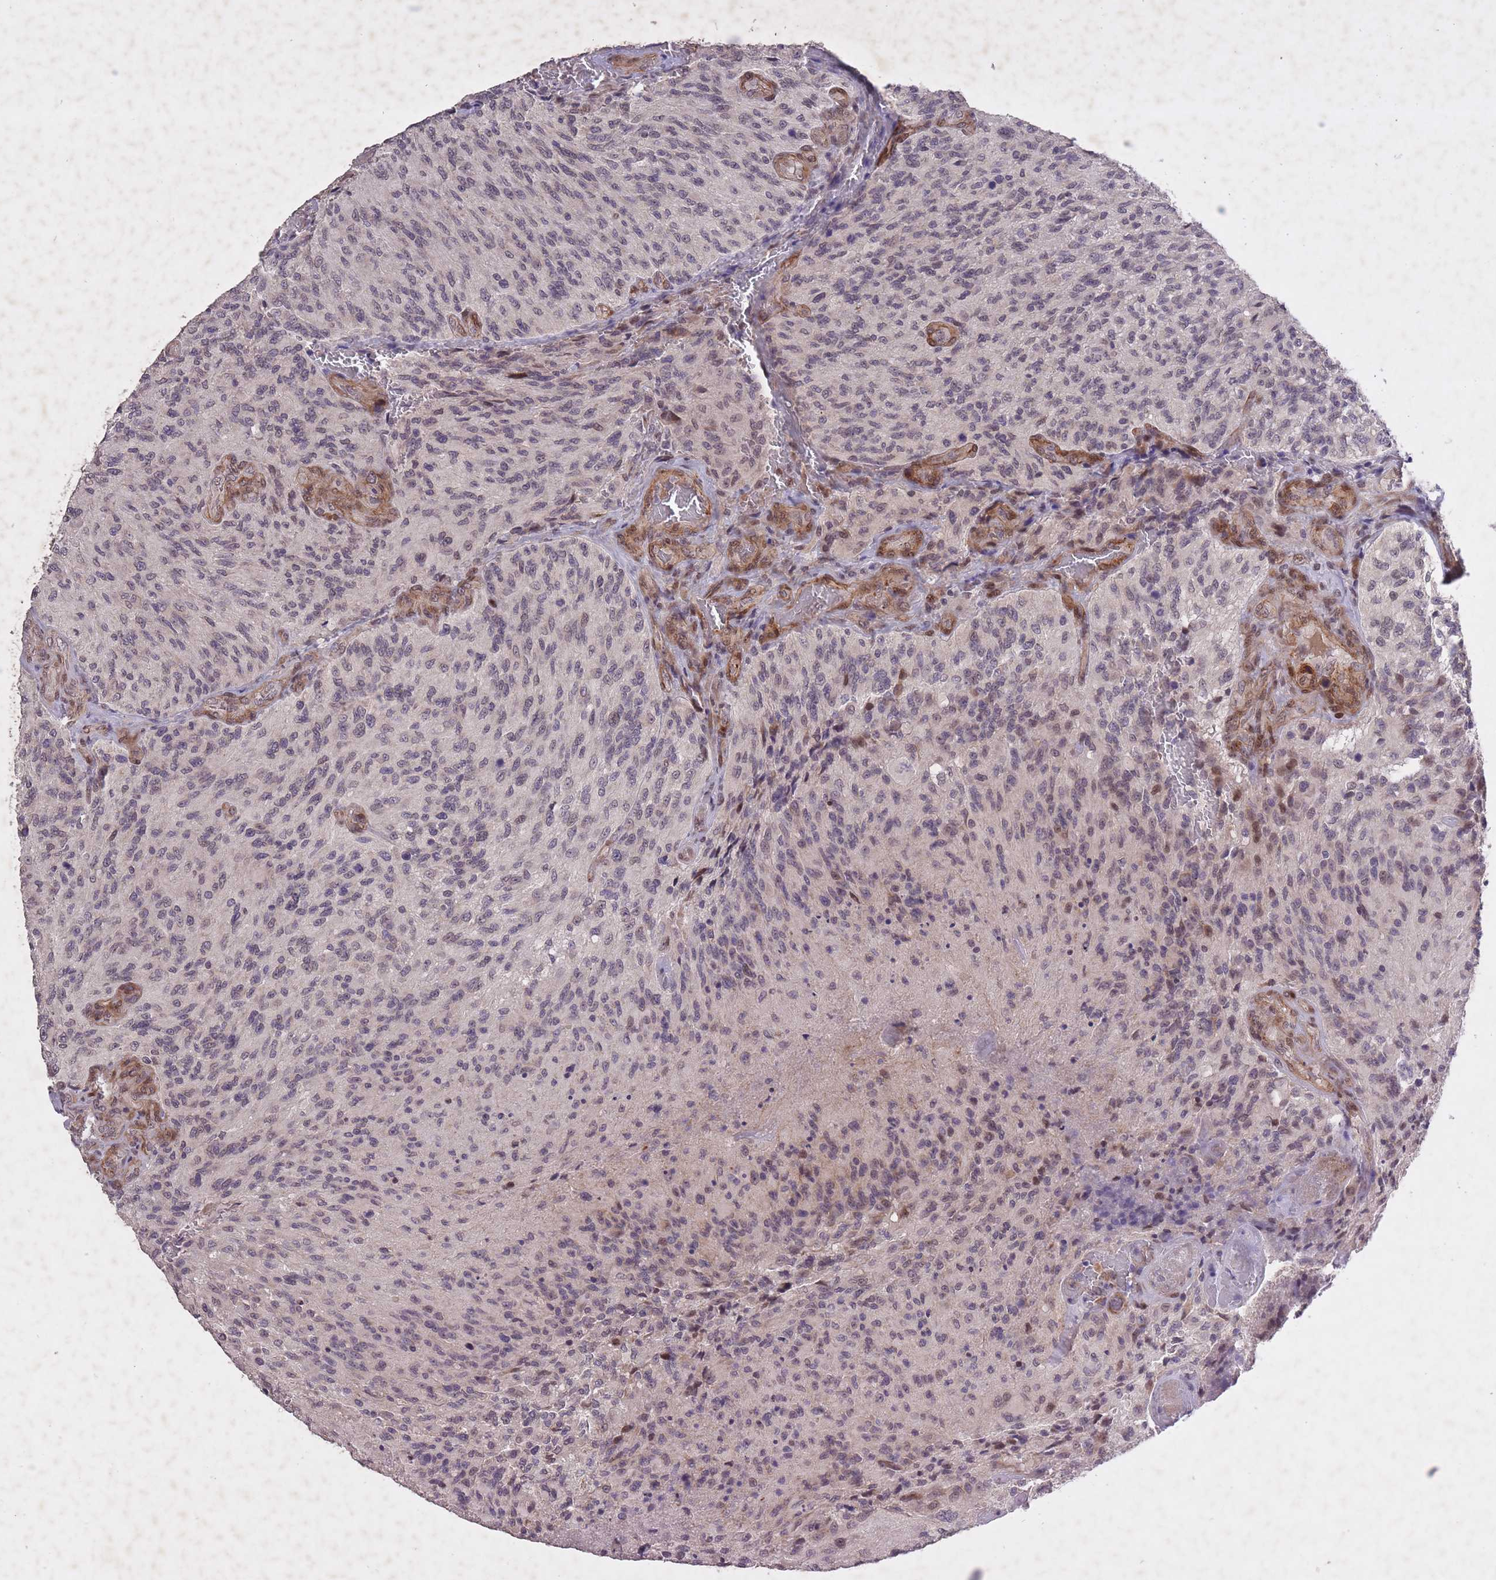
{"staining": {"intensity": "weak", "quantity": "<25%", "location": "nuclear"}, "tissue": "glioma", "cell_type": "Tumor cells", "image_type": "cancer", "snomed": [{"axis": "morphology", "description": "Normal tissue, NOS"}, {"axis": "morphology", "description": "Glioma, malignant, High grade"}, {"axis": "topography", "description": "Cerebral cortex"}], "caption": "Immunohistochemical staining of human glioma reveals no significant positivity in tumor cells.", "gene": "CBX6", "patient": {"sex": "male", "age": 56}}